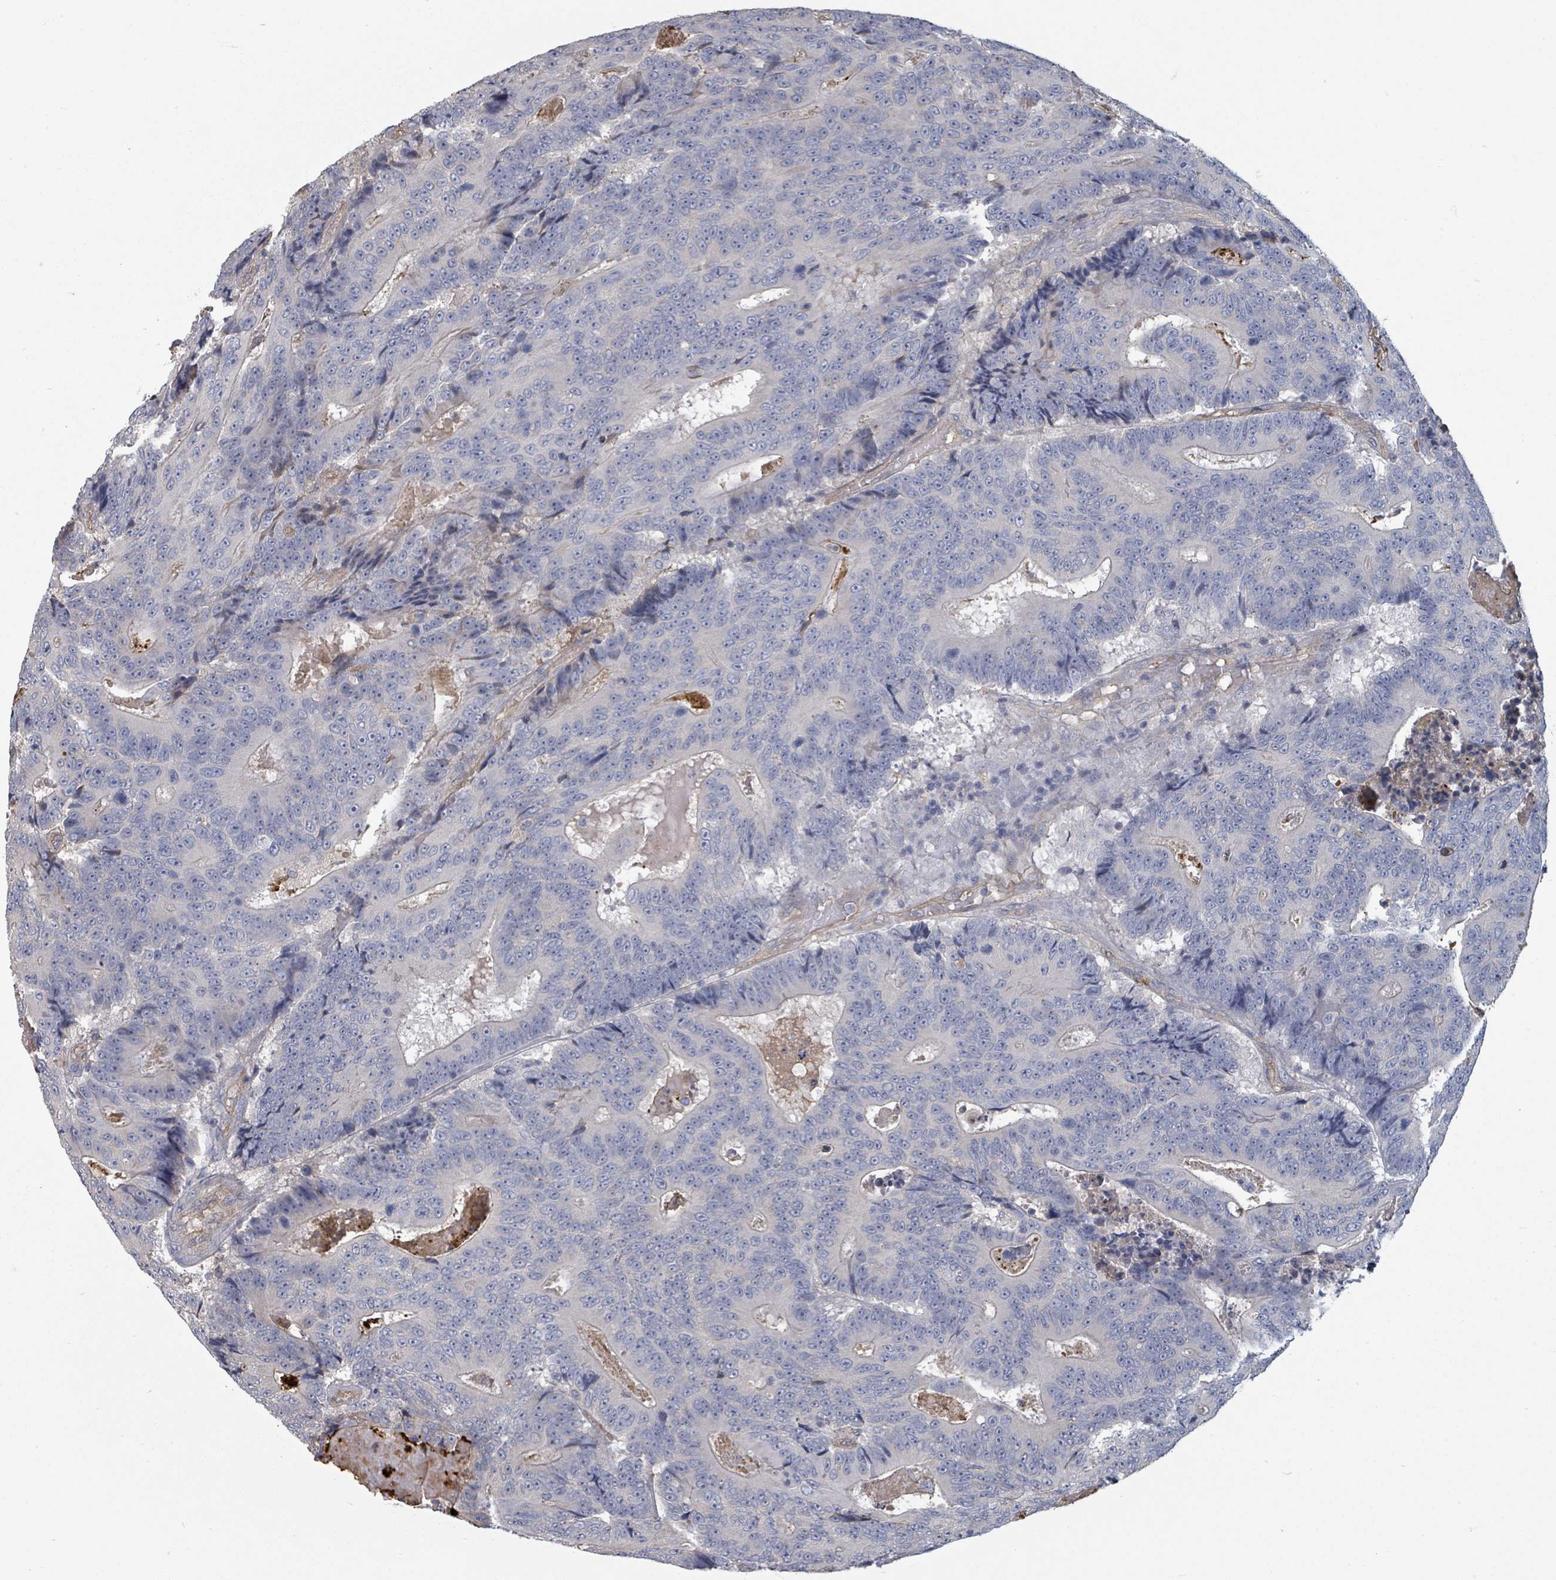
{"staining": {"intensity": "negative", "quantity": "none", "location": "none"}, "tissue": "colorectal cancer", "cell_type": "Tumor cells", "image_type": "cancer", "snomed": [{"axis": "morphology", "description": "Adenocarcinoma, NOS"}, {"axis": "topography", "description": "Colon"}], "caption": "Colorectal cancer was stained to show a protein in brown. There is no significant expression in tumor cells. The staining was performed using DAB to visualize the protein expression in brown, while the nuclei were stained in blue with hematoxylin (Magnification: 20x).", "gene": "PLAUR", "patient": {"sex": "male", "age": 83}}